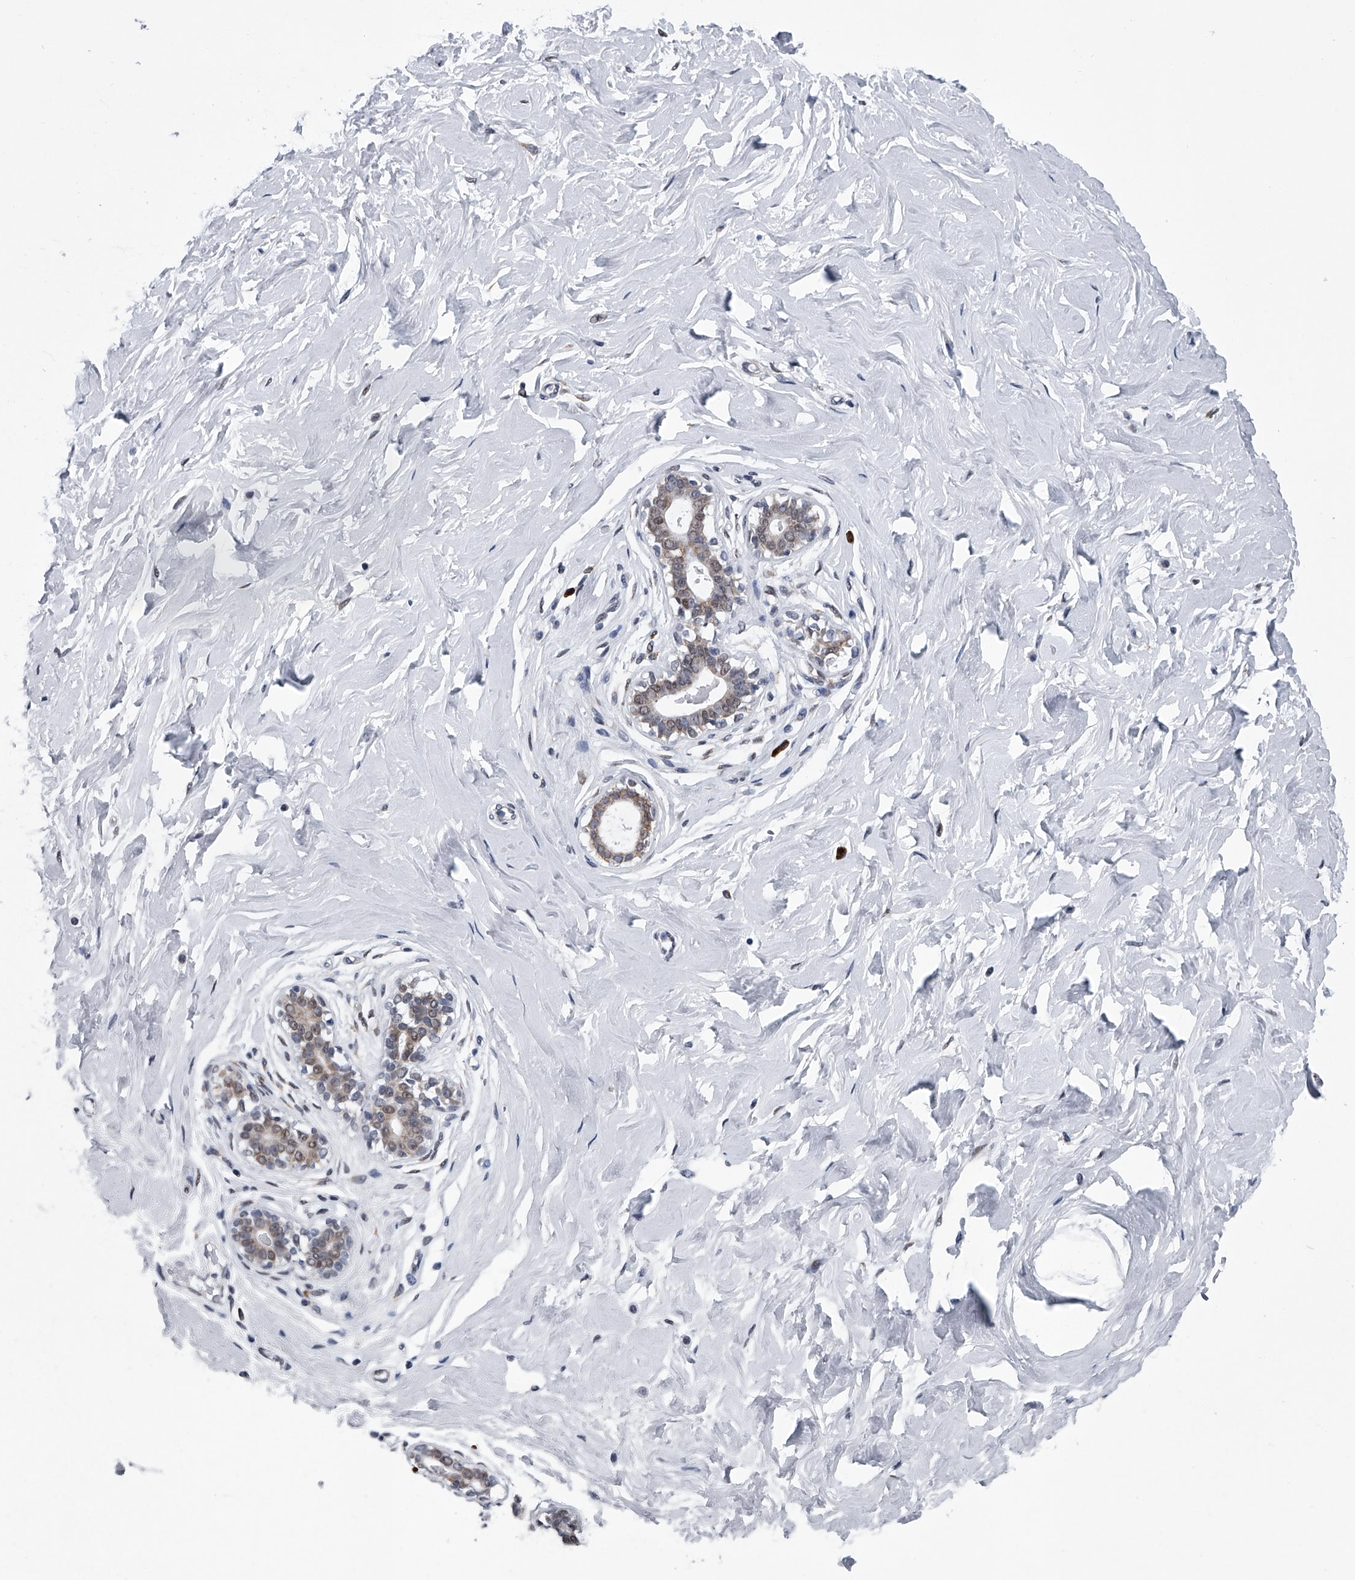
{"staining": {"intensity": "negative", "quantity": "none", "location": "none"}, "tissue": "breast", "cell_type": "Adipocytes", "image_type": "normal", "snomed": [{"axis": "morphology", "description": "Normal tissue, NOS"}, {"axis": "morphology", "description": "Adenoma, NOS"}, {"axis": "topography", "description": "Breast"}], "caption": "Immunohistochemistry micrograph of benign human breast stained for a protein (brown), which shows no staining in adipocytes. (DAB (3,3'-diaminobenzidine) IHC, high magnification).", "gene": "PPP2R5D", "patient": {"sex": "female", "age": 23}}